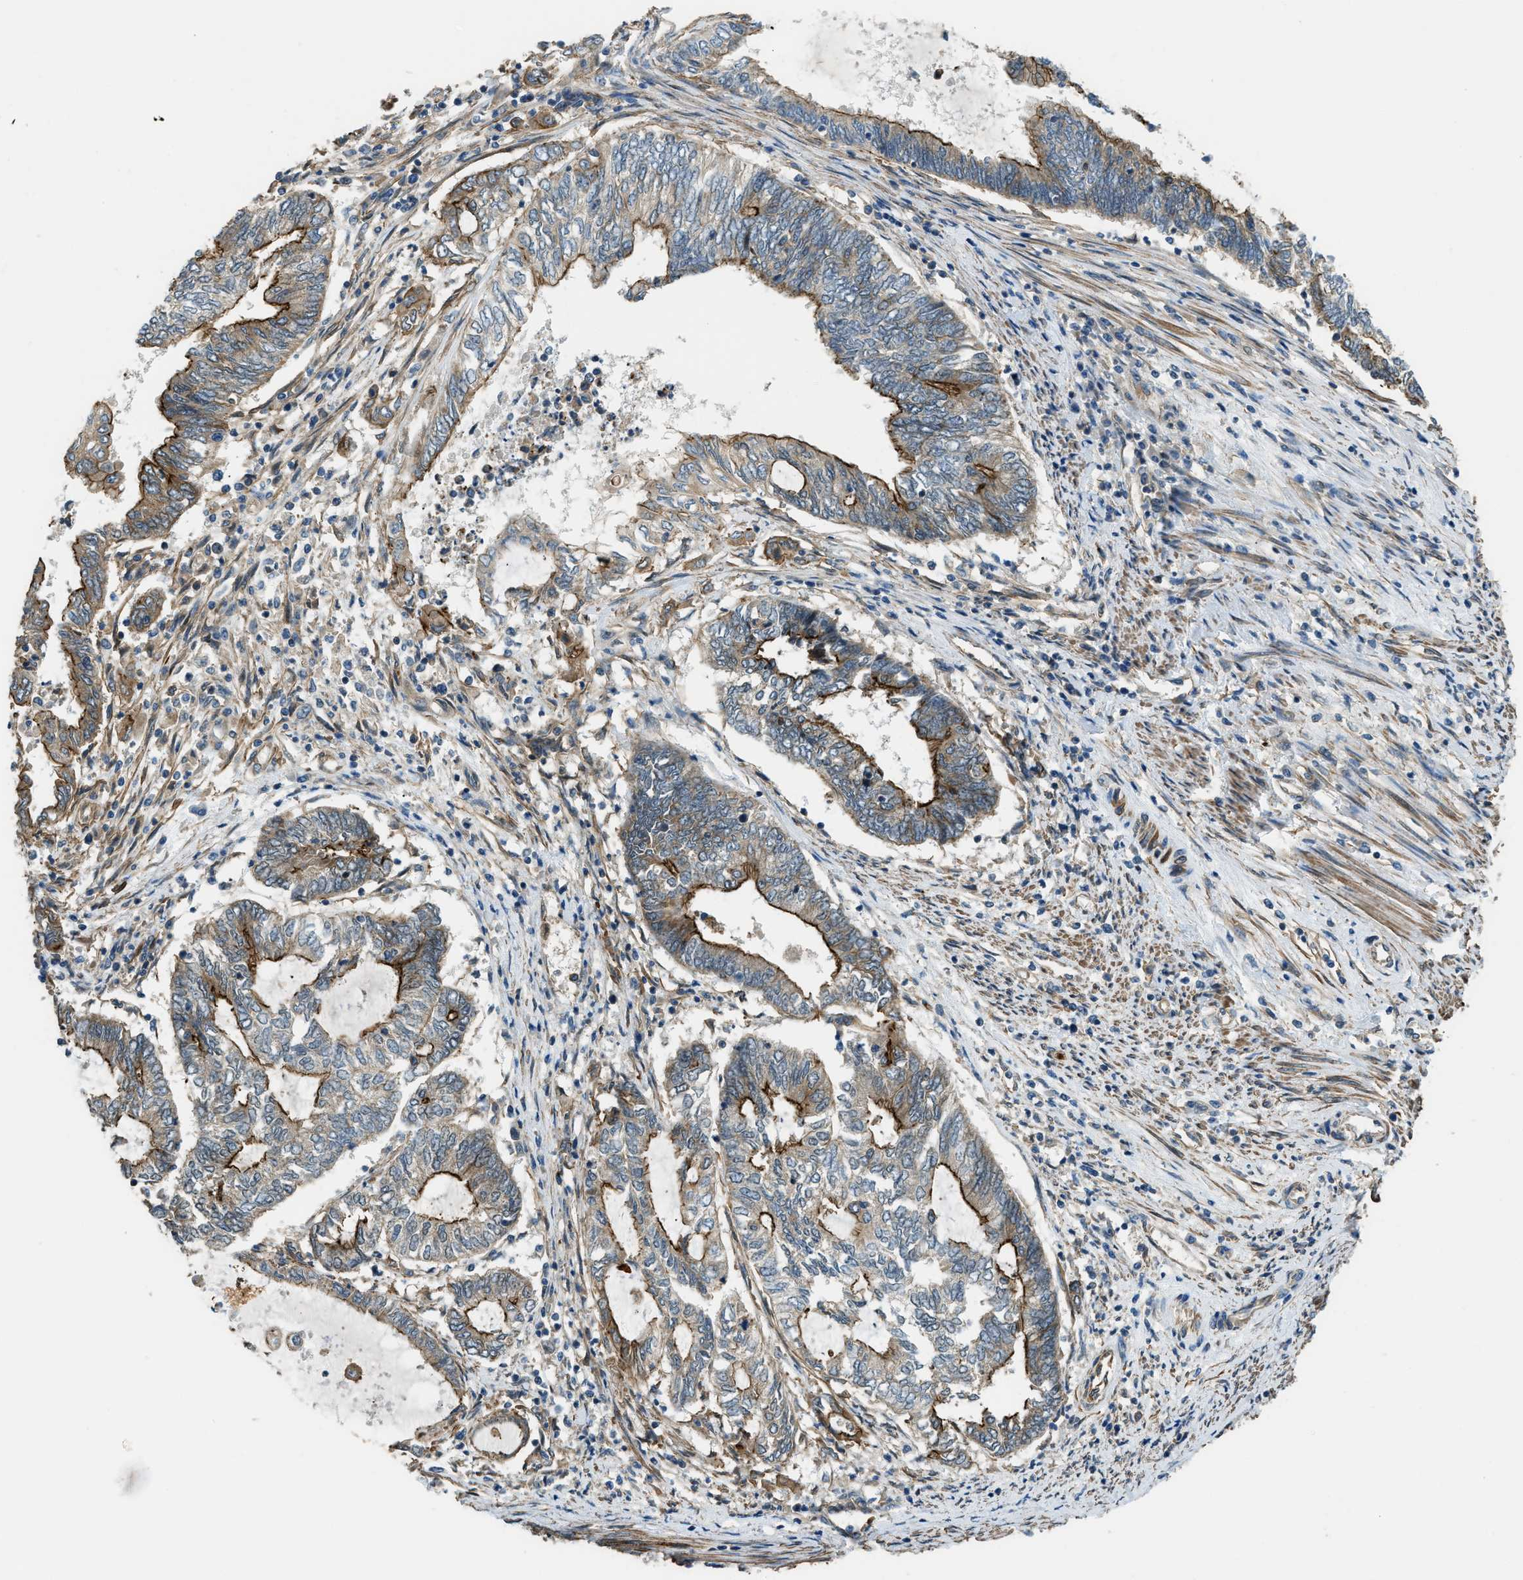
{"staining": {"intensity": "moderate", "quantity": "25%-75%", "location": "cytoplasmic/membranous"}, "tissue": "endometrial cancer", "cell_type": "Tumor cells", "image_type": "cancer", "snomed": [{"axis": "morphology", "description": "Adenocarcinoma, NOS"}, {"axis": "topography", "description": "Uterus"}, {"axis": "topography", "description": "Endometrium"}], "caption": "A micrograph of human endometrial cancer stained for a protein demonstrates moderate cytoplasmic/membranous brown staining in tumor cells. The staining was performed using DAB to visualize the protein expression in brown, while the nuclei were stained in blue with hematoxylin (Magnification: 20x).", "gene": "CGN", "patient": {"sex": "female", "age": 70}}